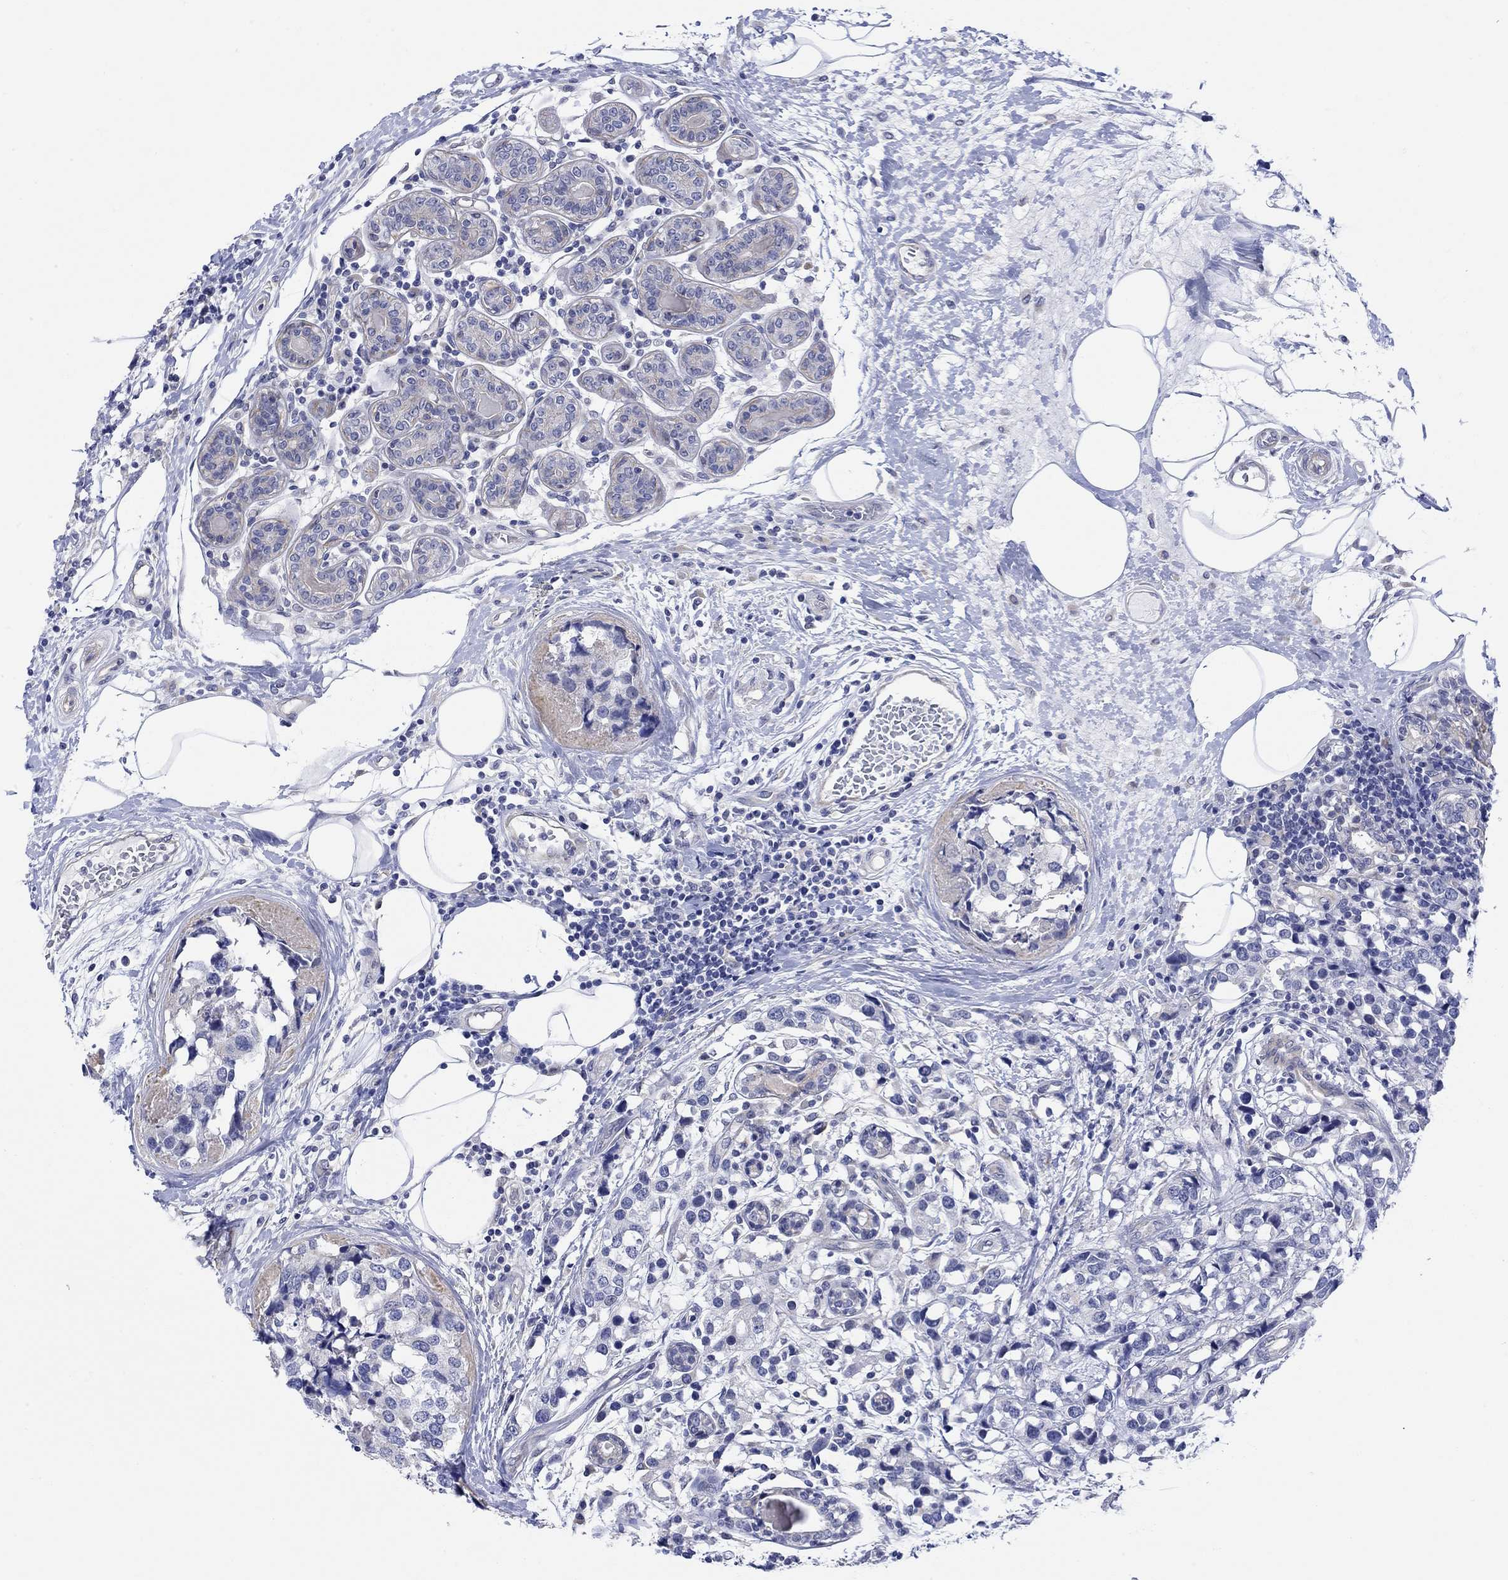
{"staining": {"intensity": "negative", "quantity": "none", "location": "none"}, "tissue": "breast cancer", "cell_type": "Tumor cells", "image_type": "cancer", "snomed": [{"axis": "morphology", "description": "Lobular carcinoma"}, {"axis": "topography", "description": "Breast"}], "caption": "A high-resolution histopathology image shows immunohistochemistry (IHC) staining of breast cancer (lobular carcinoma), which exhibits no significant staining in tumor cells. (Brightfield microscopy of DAB (3,3'-diaminobenzidine) immunohistochemistry (IHC) at high magnification).", "gene": "KRT222", "patient": {"sex": "female", "age": 59}}